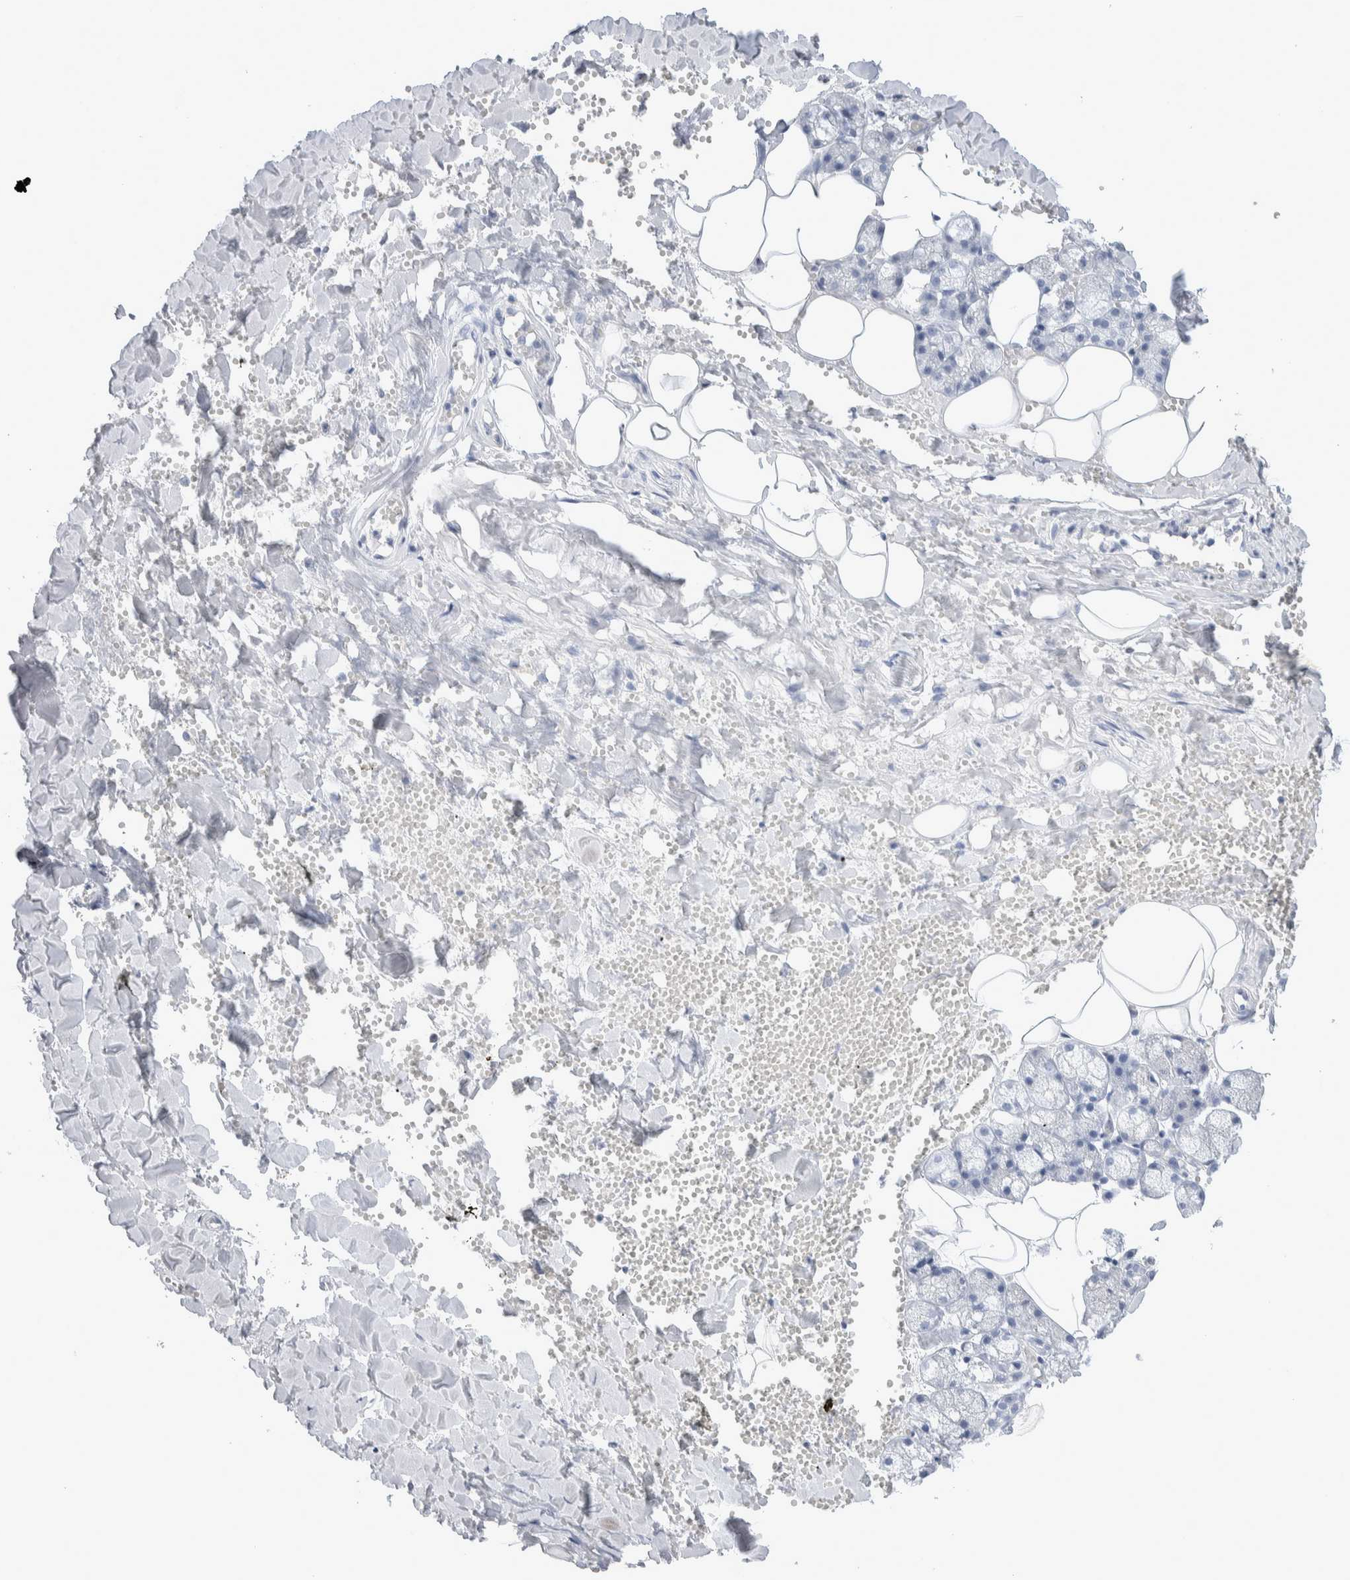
{"staining": {"intensity": "negative", "quantity": "none", "location": "none"}, "tissue": "salivary gland", "cell_type": "Glandular cells", "image_type": "normal", "snomed": [{"axis": "morphology", "description": "Normal tissue, NOS"}, {"axis": "topography", "description": "Salivary gland"}], "caption": "Salivary gland stained for a protein using IHC shows no positivity glandular cells.", "gene": "GDA", "patient": {"sex": "male", "age": 62}}